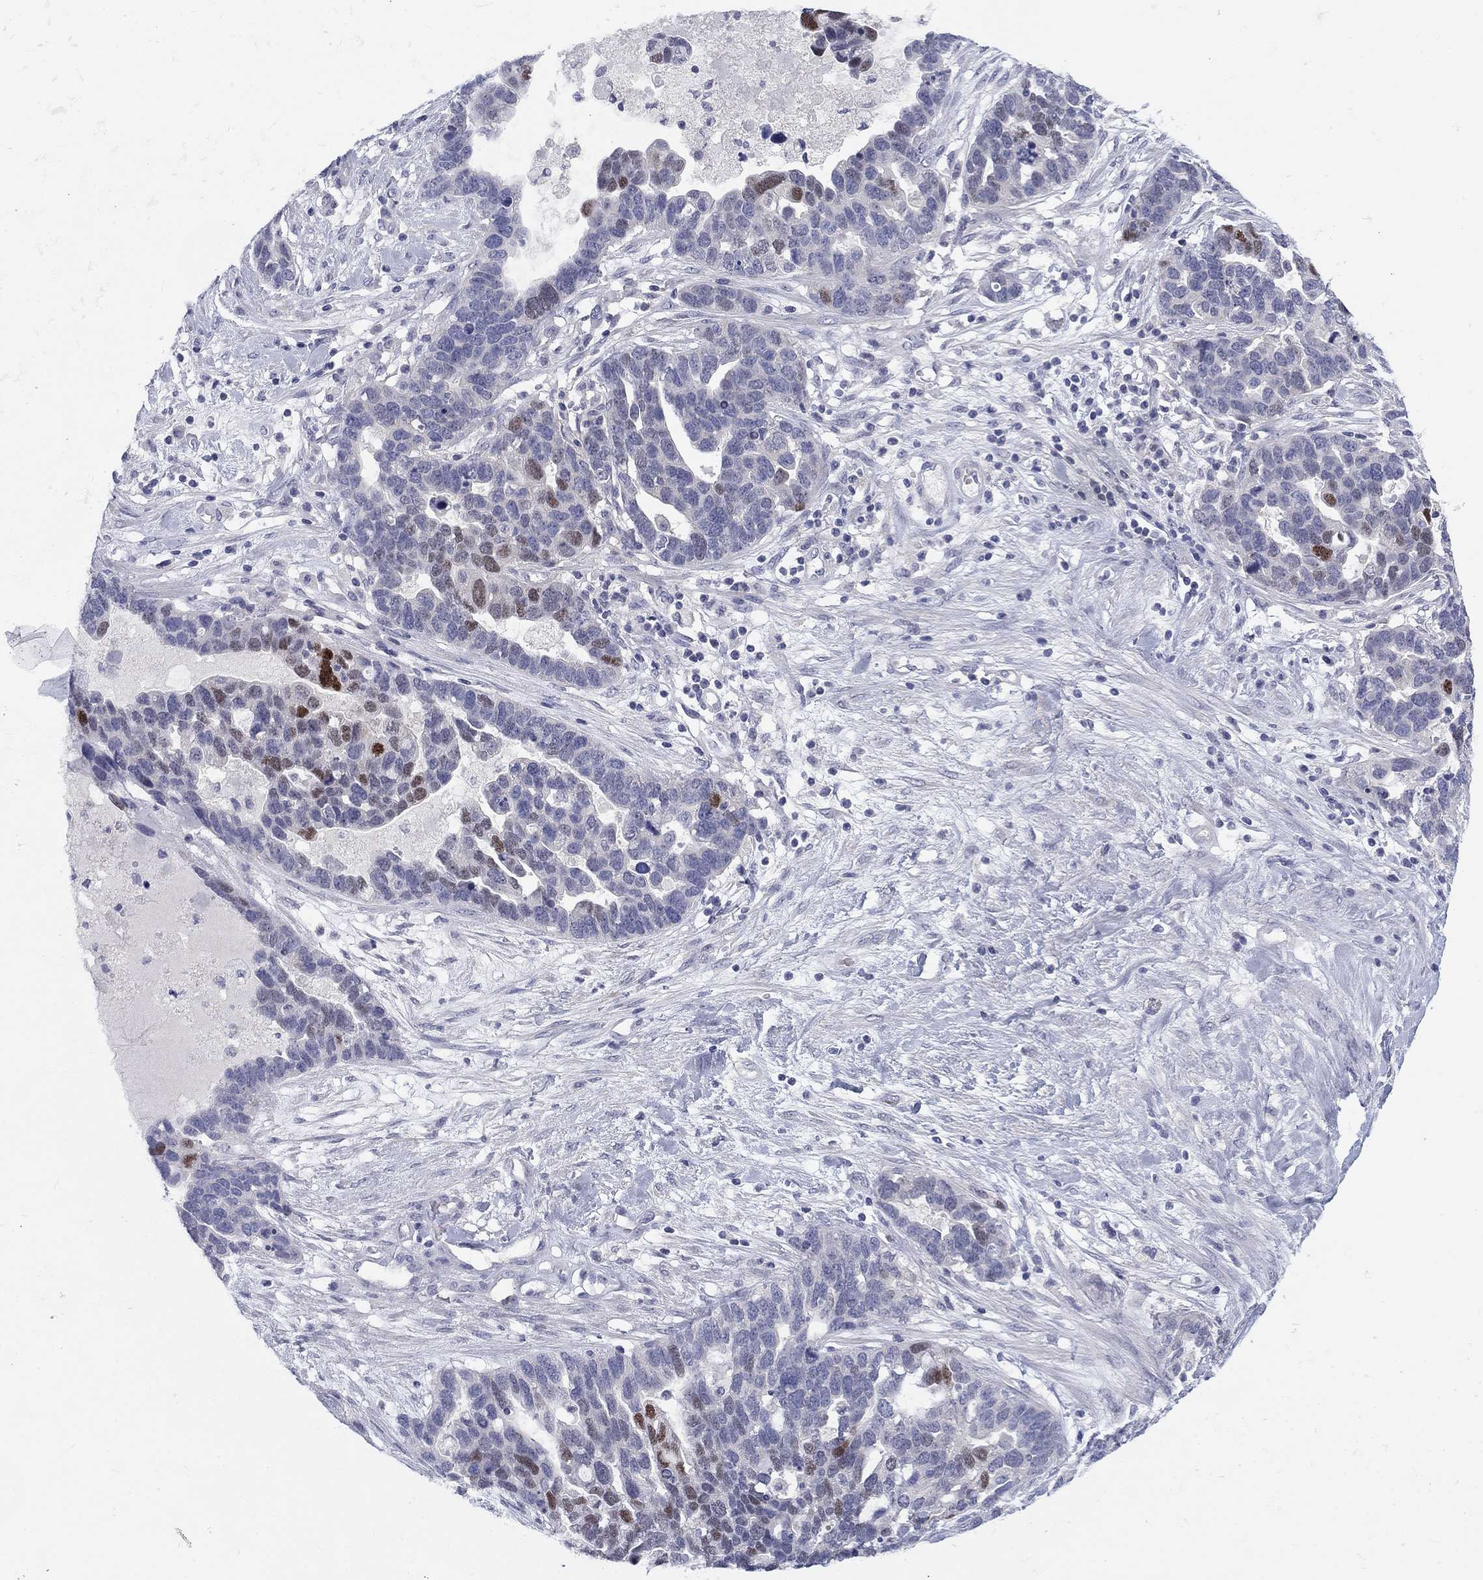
{"staining": {"intensity": "strong", "quantity": "<25%", "location": "nuclear"}, "tissue": "ovarian cancer", "cell_type": "Tumor cells", "image_type": "cancer", "snomed": [{"axis": "morphology", "description": "Cystadenocarcinoma, serous, NOS"}, {"axis": "topography", "description": "Ovary"}], "caption": "A micrograph of ovarian cancer stained for a protein shows strong nuclear brown staining in tumor cells.", "gene": "CACNA1A", "patient": {"sex": "female", "age": 54}}